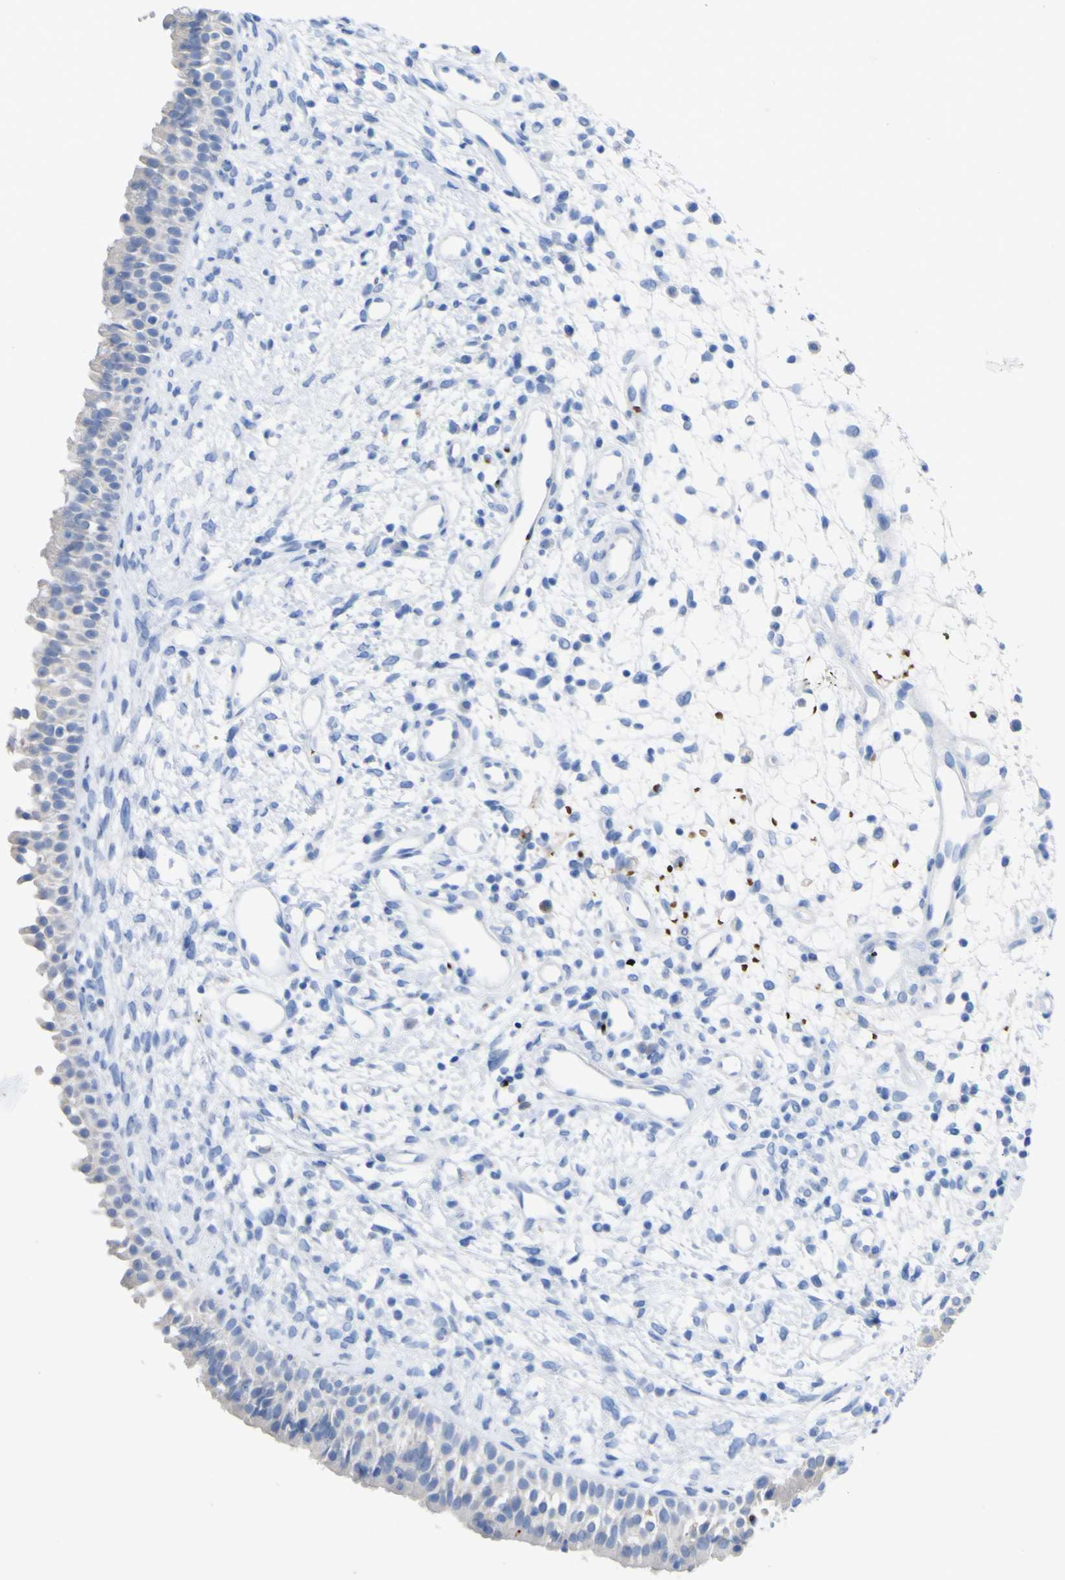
{"staining": {"intensity": "negative", "quantity": "none", "location": "none"}, "tissue": "nasopharynx", "cell_type": "Respiratory epithelial cells", "image_type": "normal", "snomed": [{"axis": "morphology", "description": "Normal tissue, NOS"}, {"axis": "topography", "description": "Nasopharynx"}], "caption": "This image is of benign nasopharynx stained with IHC to label a protein in brown with the nuclei are counter-stained blue. There is no expression in respiratory epithelial cells.", "gene": "GCM1", "patient": {"sex": "male", "age": 22}}